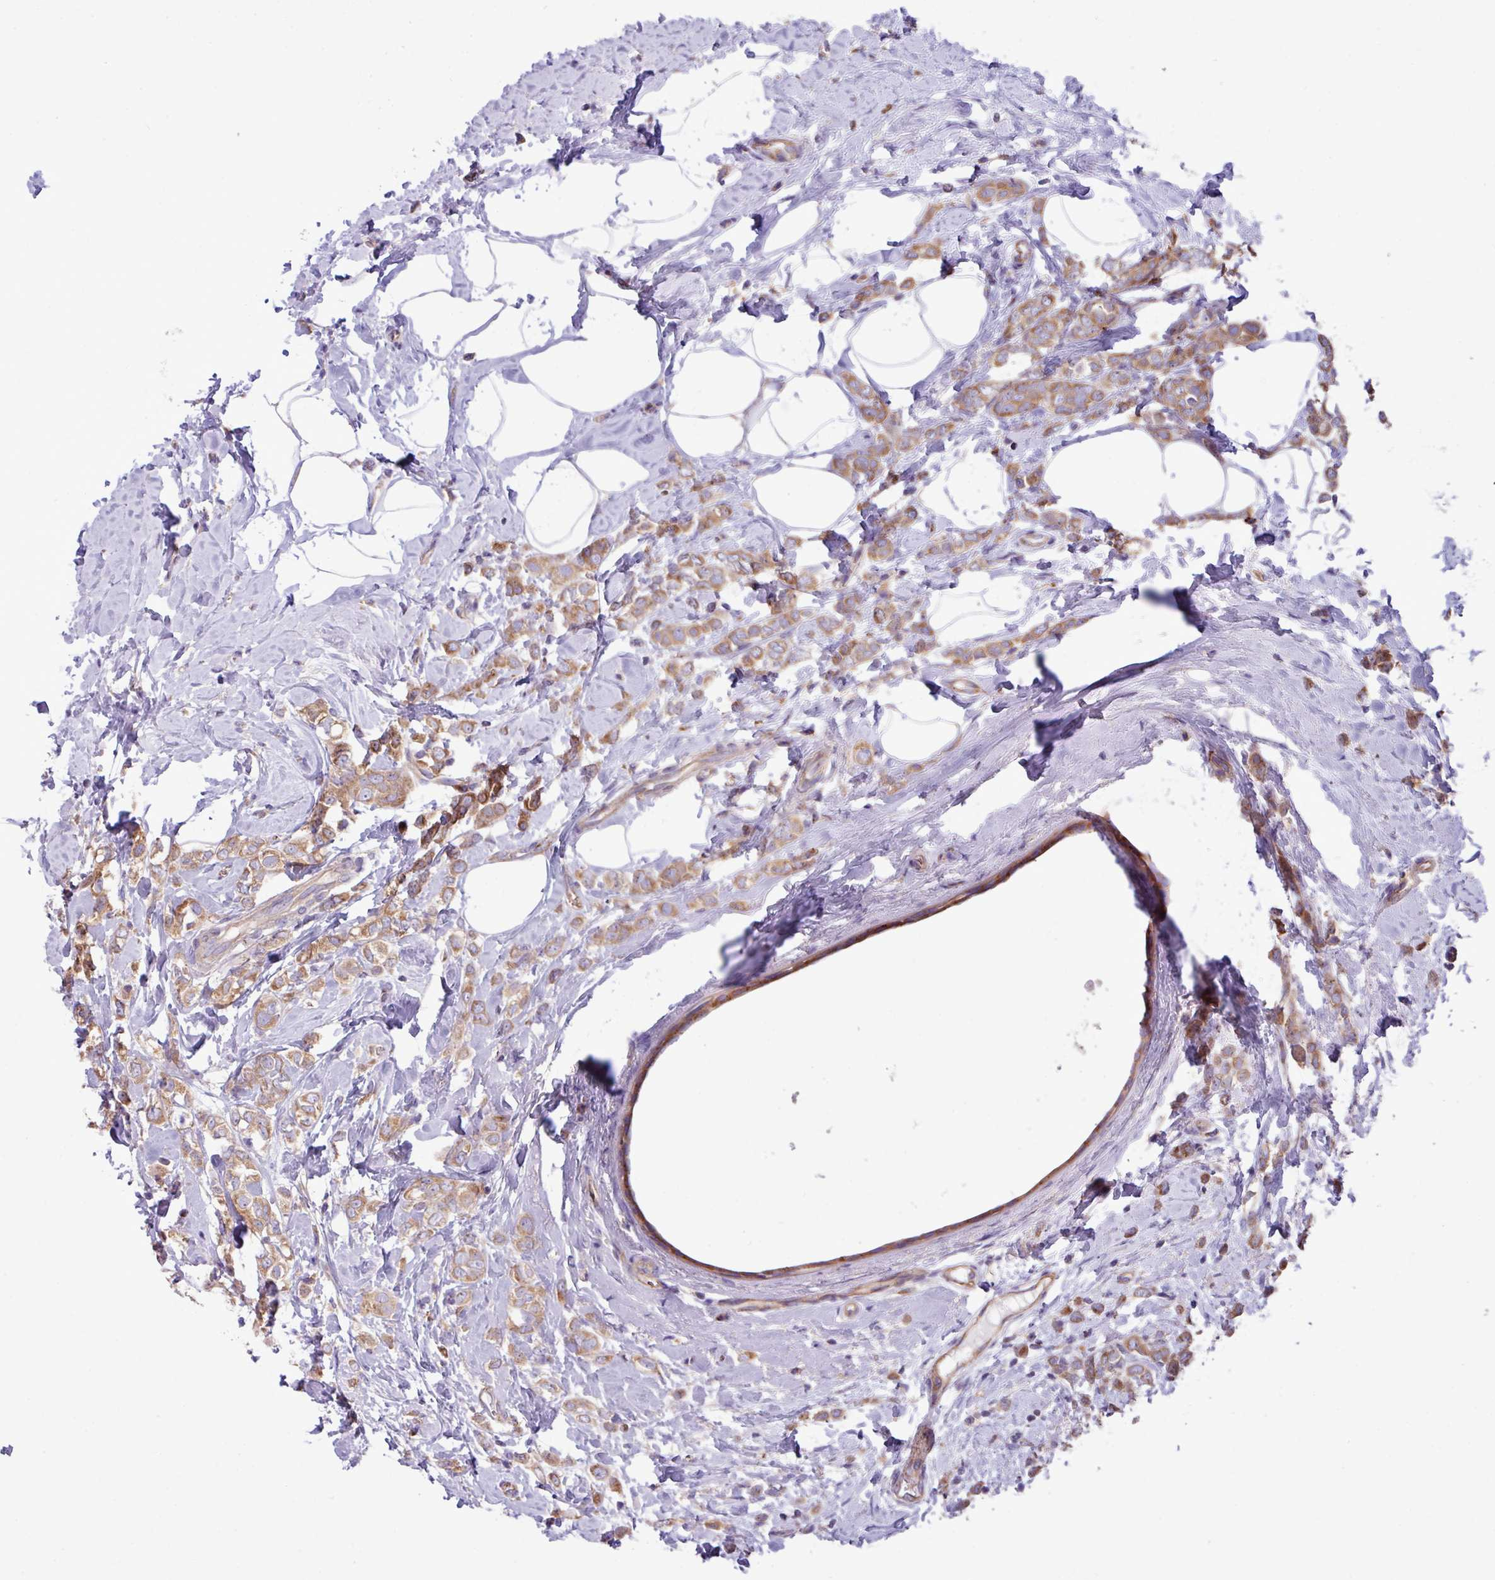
{"staining": {"intensity": "moderate", "quantity": ">75%", "location": "cytoplasmic/membranous"}, "tissue": "breast cancer", "cell_type": "Tumor cells", "image_type": "cancer", "snomed": [{"axis": "morphology", "description": "Lobular carcinoma"}, {"axis": "topography", "description": "Breast"}], "caption": "Immunohistochemistry (IHC) photomicrograph of human breast lobular carcinoma stained for a protein (brown), which reveals medium levels of moderate cytoplasmic/membranous positivity in about >75% of tumor cells.", "gene": "PPM1J", "patient": {"sex": "female", "age": 47}}